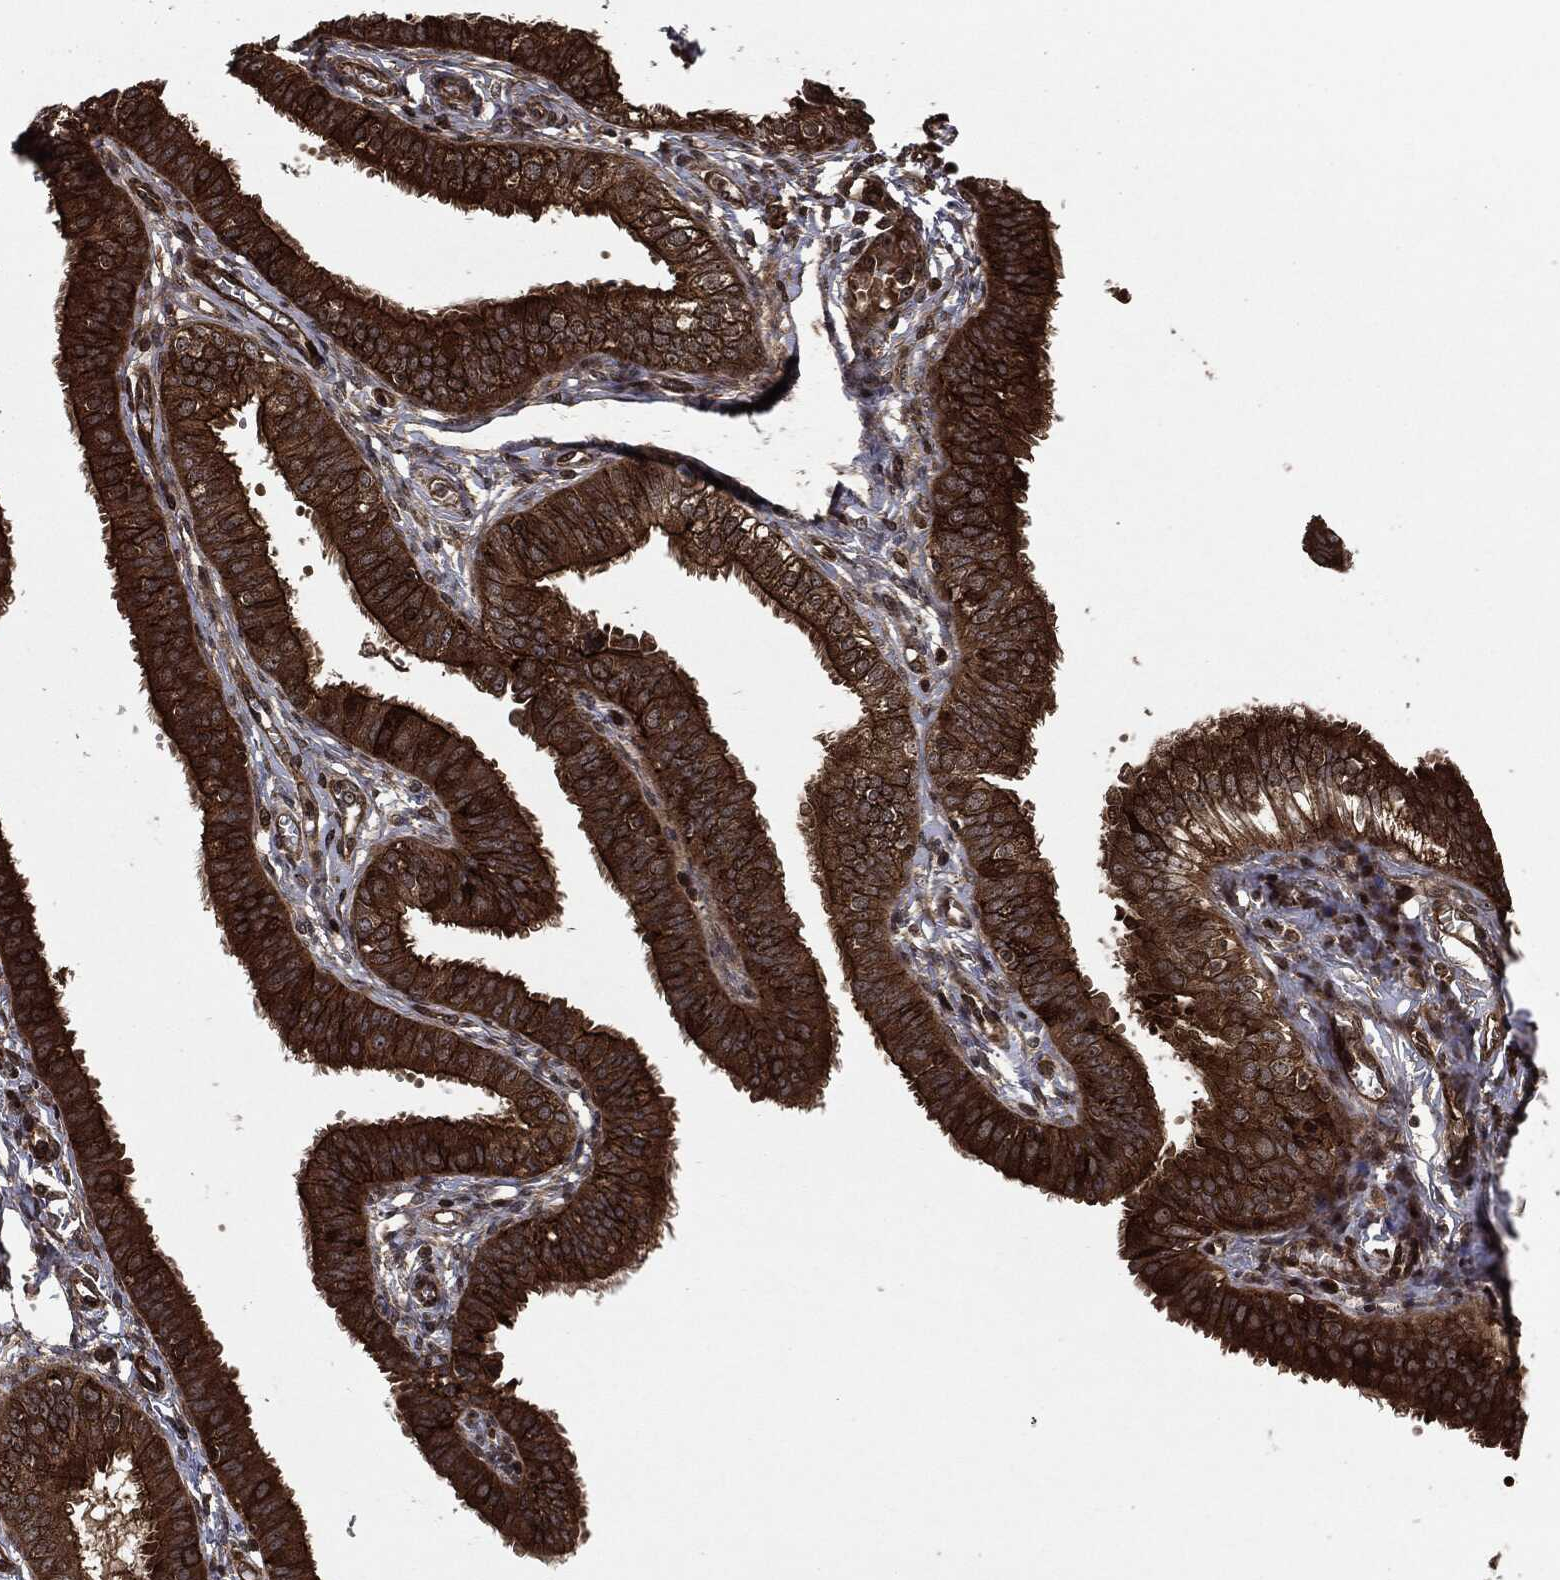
{"staining": {"intensity": "strong", "quantity": ">75%", "location": "cytoplasmic/membranous"}, "tissue": "fallopian tube", "cell_type": "Glandular cells", "image_type": "normal", "snomed": [{"axis": "morphology", "description": "Normal tissue, NOS"}, {"axis": "topography", "description": "Fallopian tube"}, {"axis": "topography", "description": "Ovary"}], "caption": "Fallopian tube stained for a protein demonstrates strong cytoplasmic/membranous positivity in glandular cells. The staining was performed using DAB to visualize the protein expression in brown, while the nuclei were stained in blue with hematoxylin (Magnification: 20x).", "gene": "CARD6", "patient": {"sex": "female", "age": 49}}